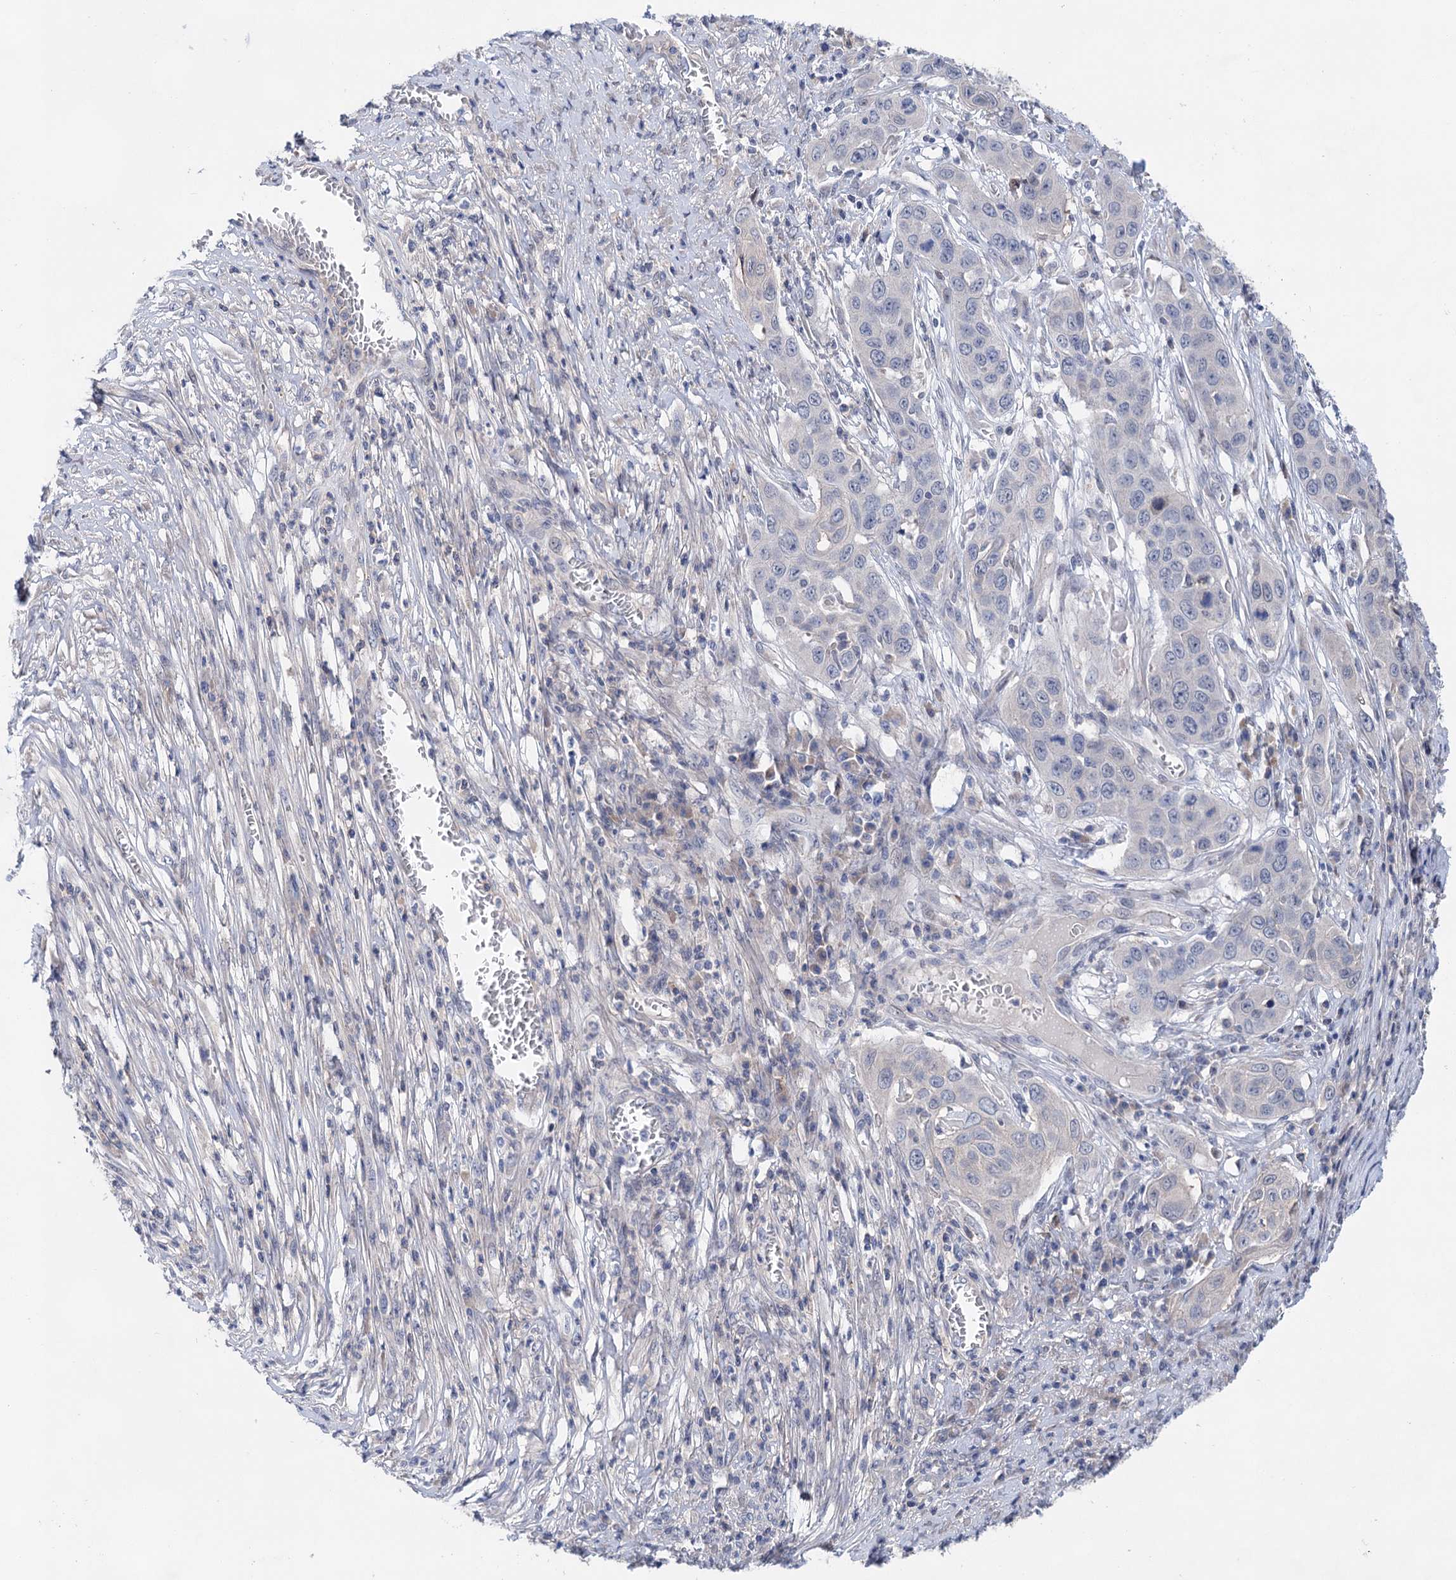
{"staining": {"intensity": "strong", "quantity": "<25%", "location": "cytoplasmic/membranous"}, "tissue": "skin cancer", "cell_type": "Tumor cells", "image_type": "cancer", "snomed": [{"axis": "morphology", "description": "Squamous cell carcinoma, NOS"}, {"axis": "topography", "description": "Skin"}], "caption": "Immunohistochemical staining of skin cancer demonstrates strong cytoplasmic/membranous protein positivity in about <25% of tumor cells. The staining is performed using DAB (3,3'-diaminobenzidine) brown chromogen to label protein expression. The nuclei are counter-stained blue using hematoxylin.", "gene": "MORN3", "patient": {"sex": "male", "age": 55}}